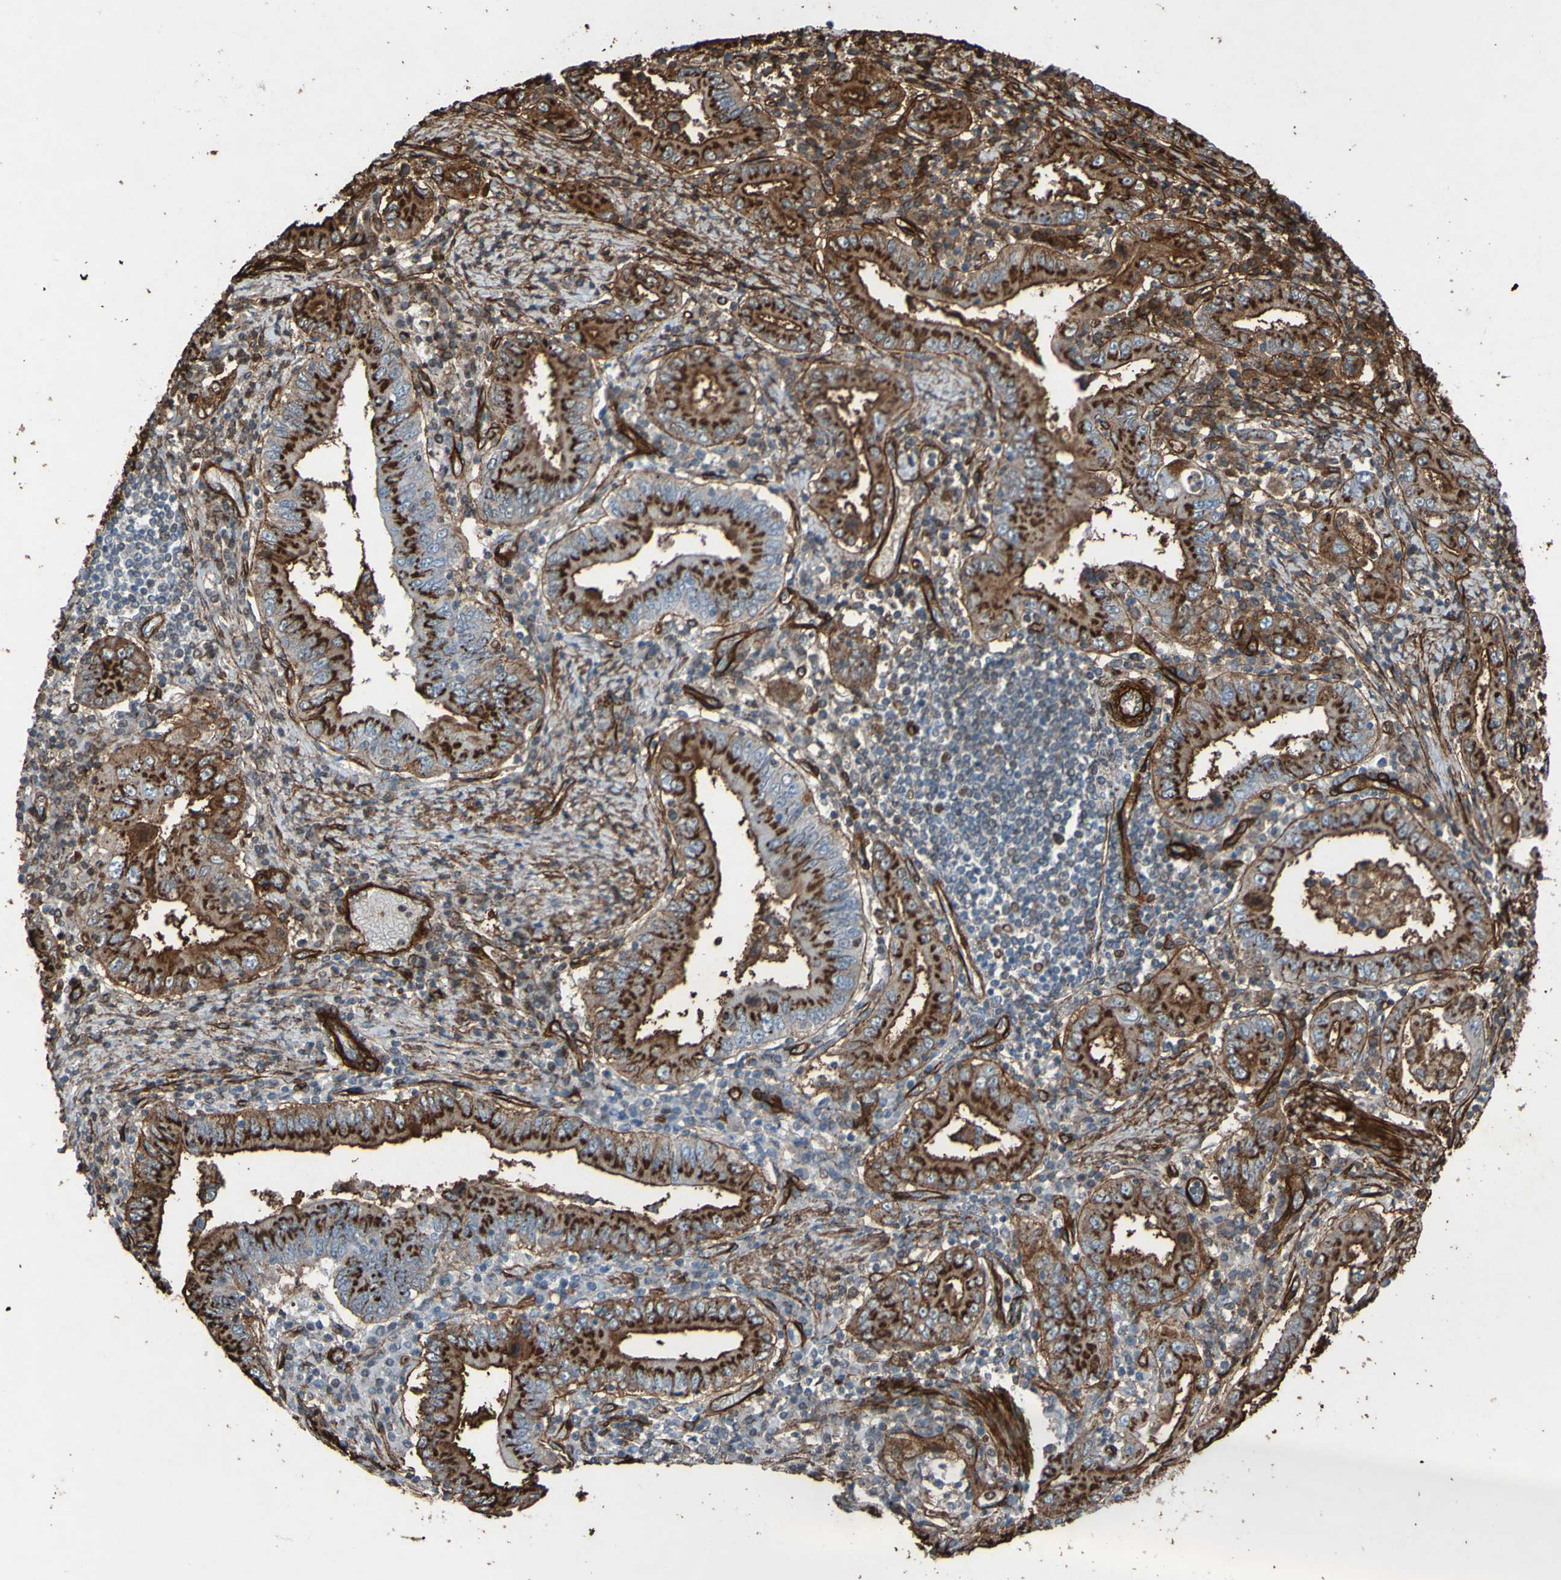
{"staining": {"intensity": "strong", "quantity": ">75%", "location": "cytoplasmic/membranous"}, "tissue": "stomach cancer", "cell_type": "Tumor cells", "image_type": "cancer", "snomed": [{"axis": "morphology", "description": "Normal tissue, NOS"}, {"axis": "morphology", "description": "Adenocarcinoma, NOS"}, {"axis": "topography", "description": "Esophagus"}, {"axis": "topography", "description": "Stomach, upper"}, {"axis": "topography", "description": "Peripheral nerve tissue"}], "caption": "Protein expression analysis of stomach adenocarcinoma exhibits strong cytoplasmic/membranous positivity in about >75% of tumor cells.", "gene": "COL4A2", "patient": {"sex": "male", "age": 62}}